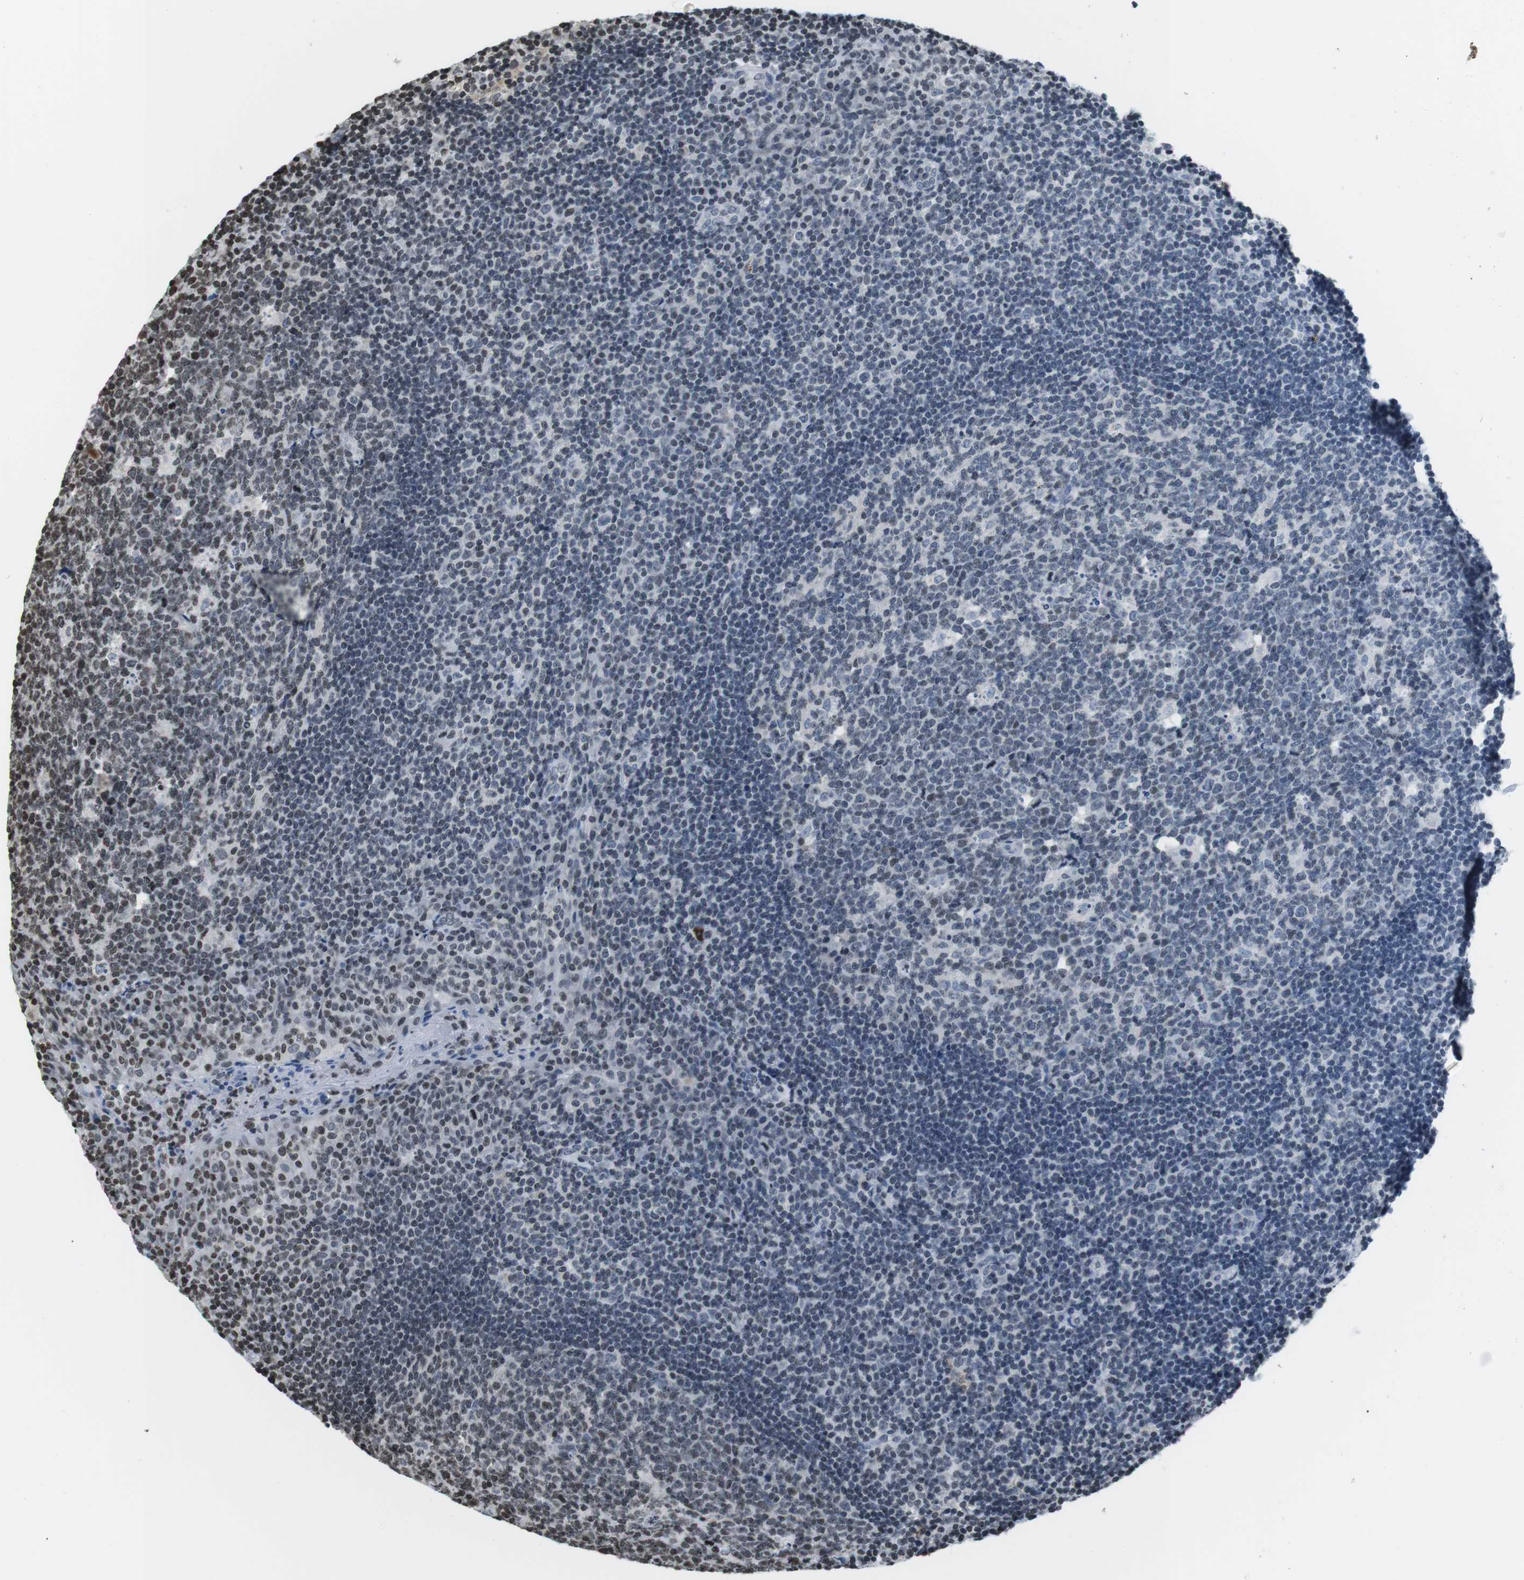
{"staining": {"intensity": "weak", "quantity": "<25%", "location": "nuclear"}, "tissue": "tonsil", "cell_type": "Germinal center cells", "image_type": "normal", "snomed": [{"axis": "morphology", "description": "Normal tissue, NOS"}, {"axis": "topography", "description": "Tonsil"}], "caption": "An immunohistochemistry (IHC) histopathology image of unremarkable tonsil is shown. There is no staining in germinal center cells of tonsil.", "gene": "E2F2", "patient": {"sex": "male", "age": 17}}